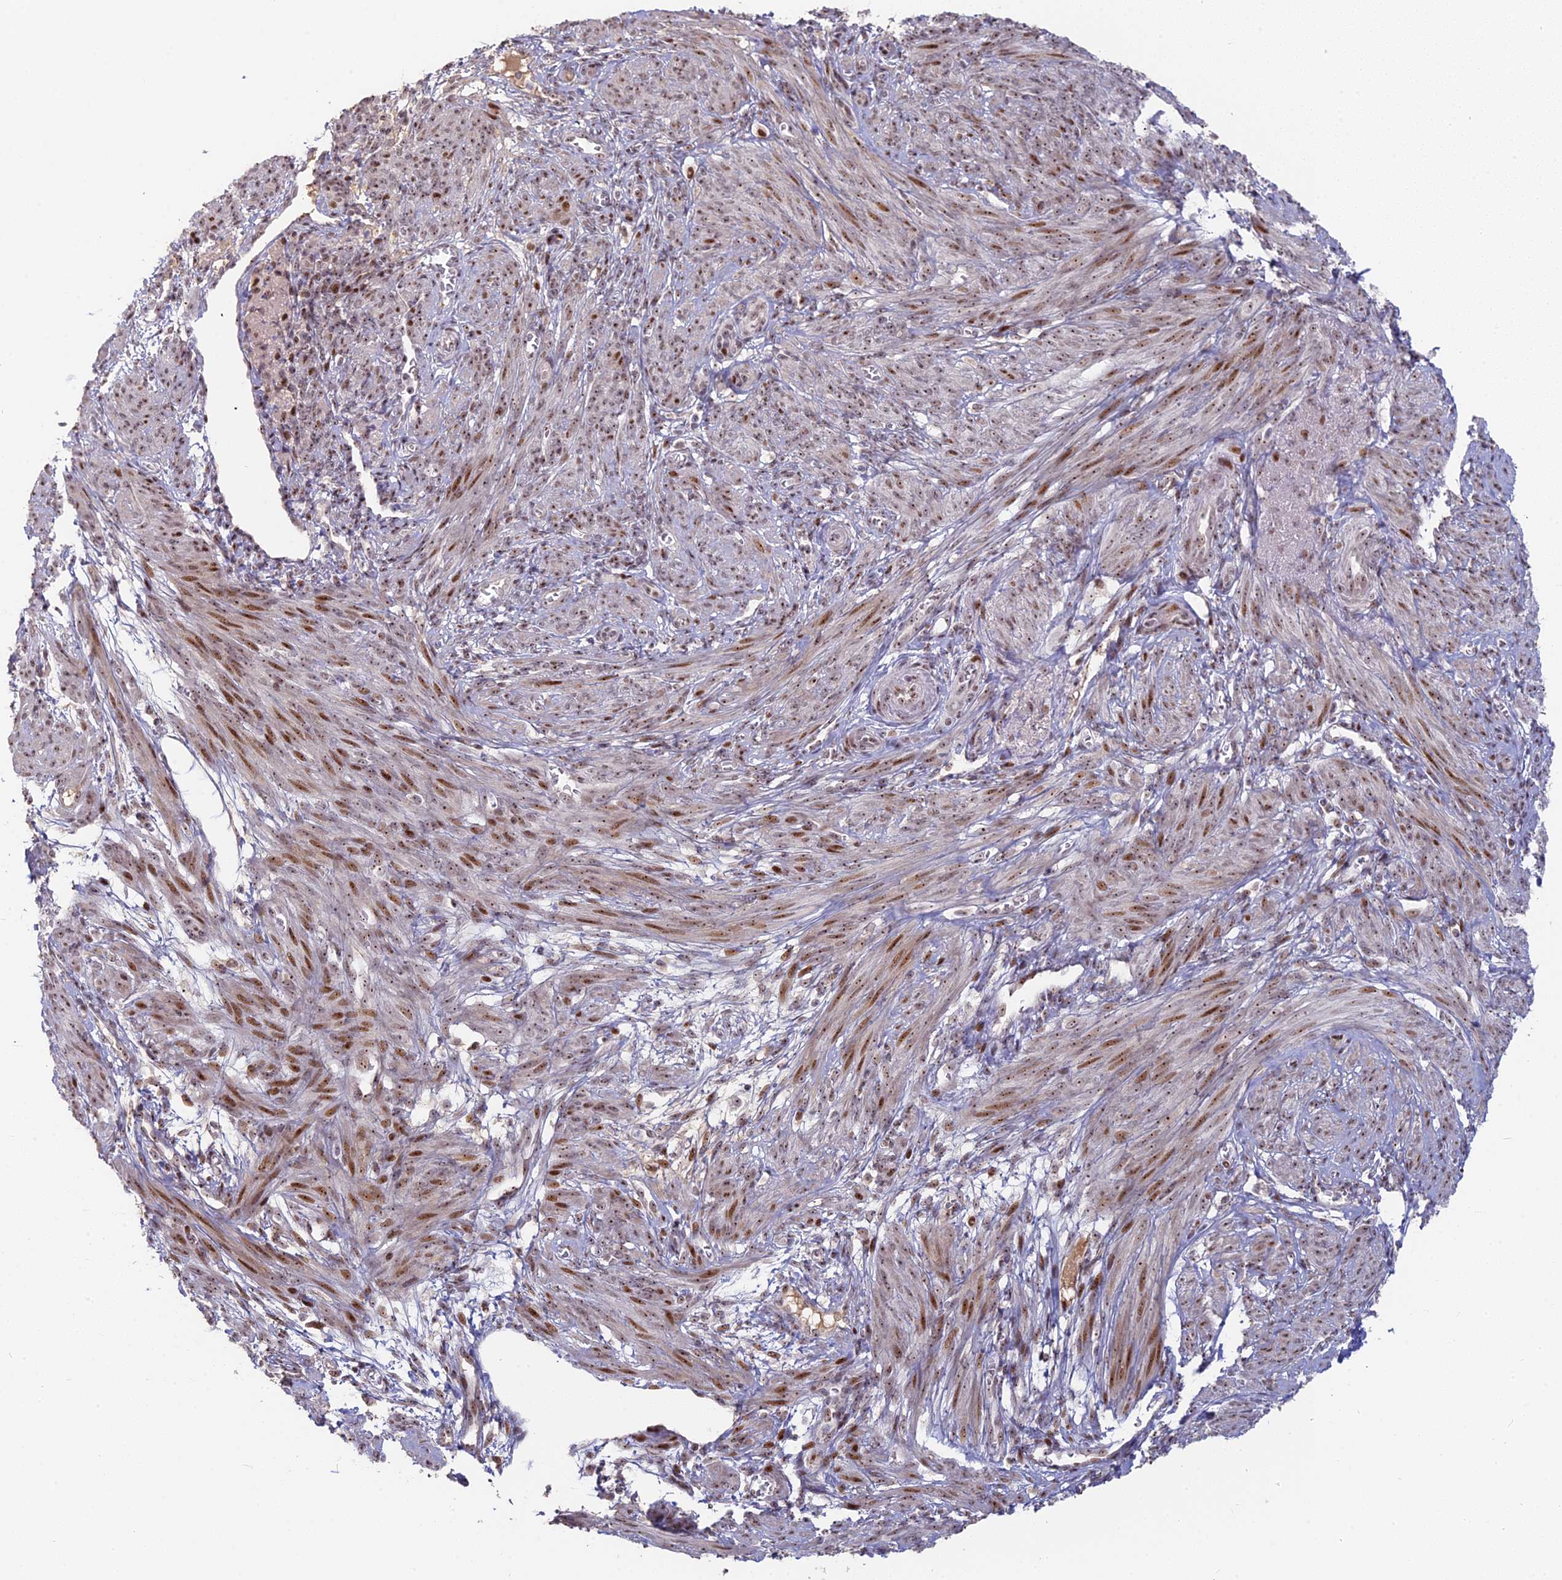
{"staining": {"intensity": "moderate", "quantity": "25%-75%", "location": "nuclear"}, "tissue": "smooth muscle", "cell_type": "Smooth muscle cells", "image_type": "normal", "snomed": [{"axis": "morphology", "description": "Normal tissue, NOS"}, {"axis": "topography", "description": "Smooth muscle"}], "caption": "The histopathology image shows staining of normal smooth muscle, revealing moderate nuclear protein positivity (brown color) within smooth muscle cells. (Brightfield microscopy of DAB IHC at high magnification).", "gene": "FAM131A", "patient": {"sex": "female", "age": 39}}